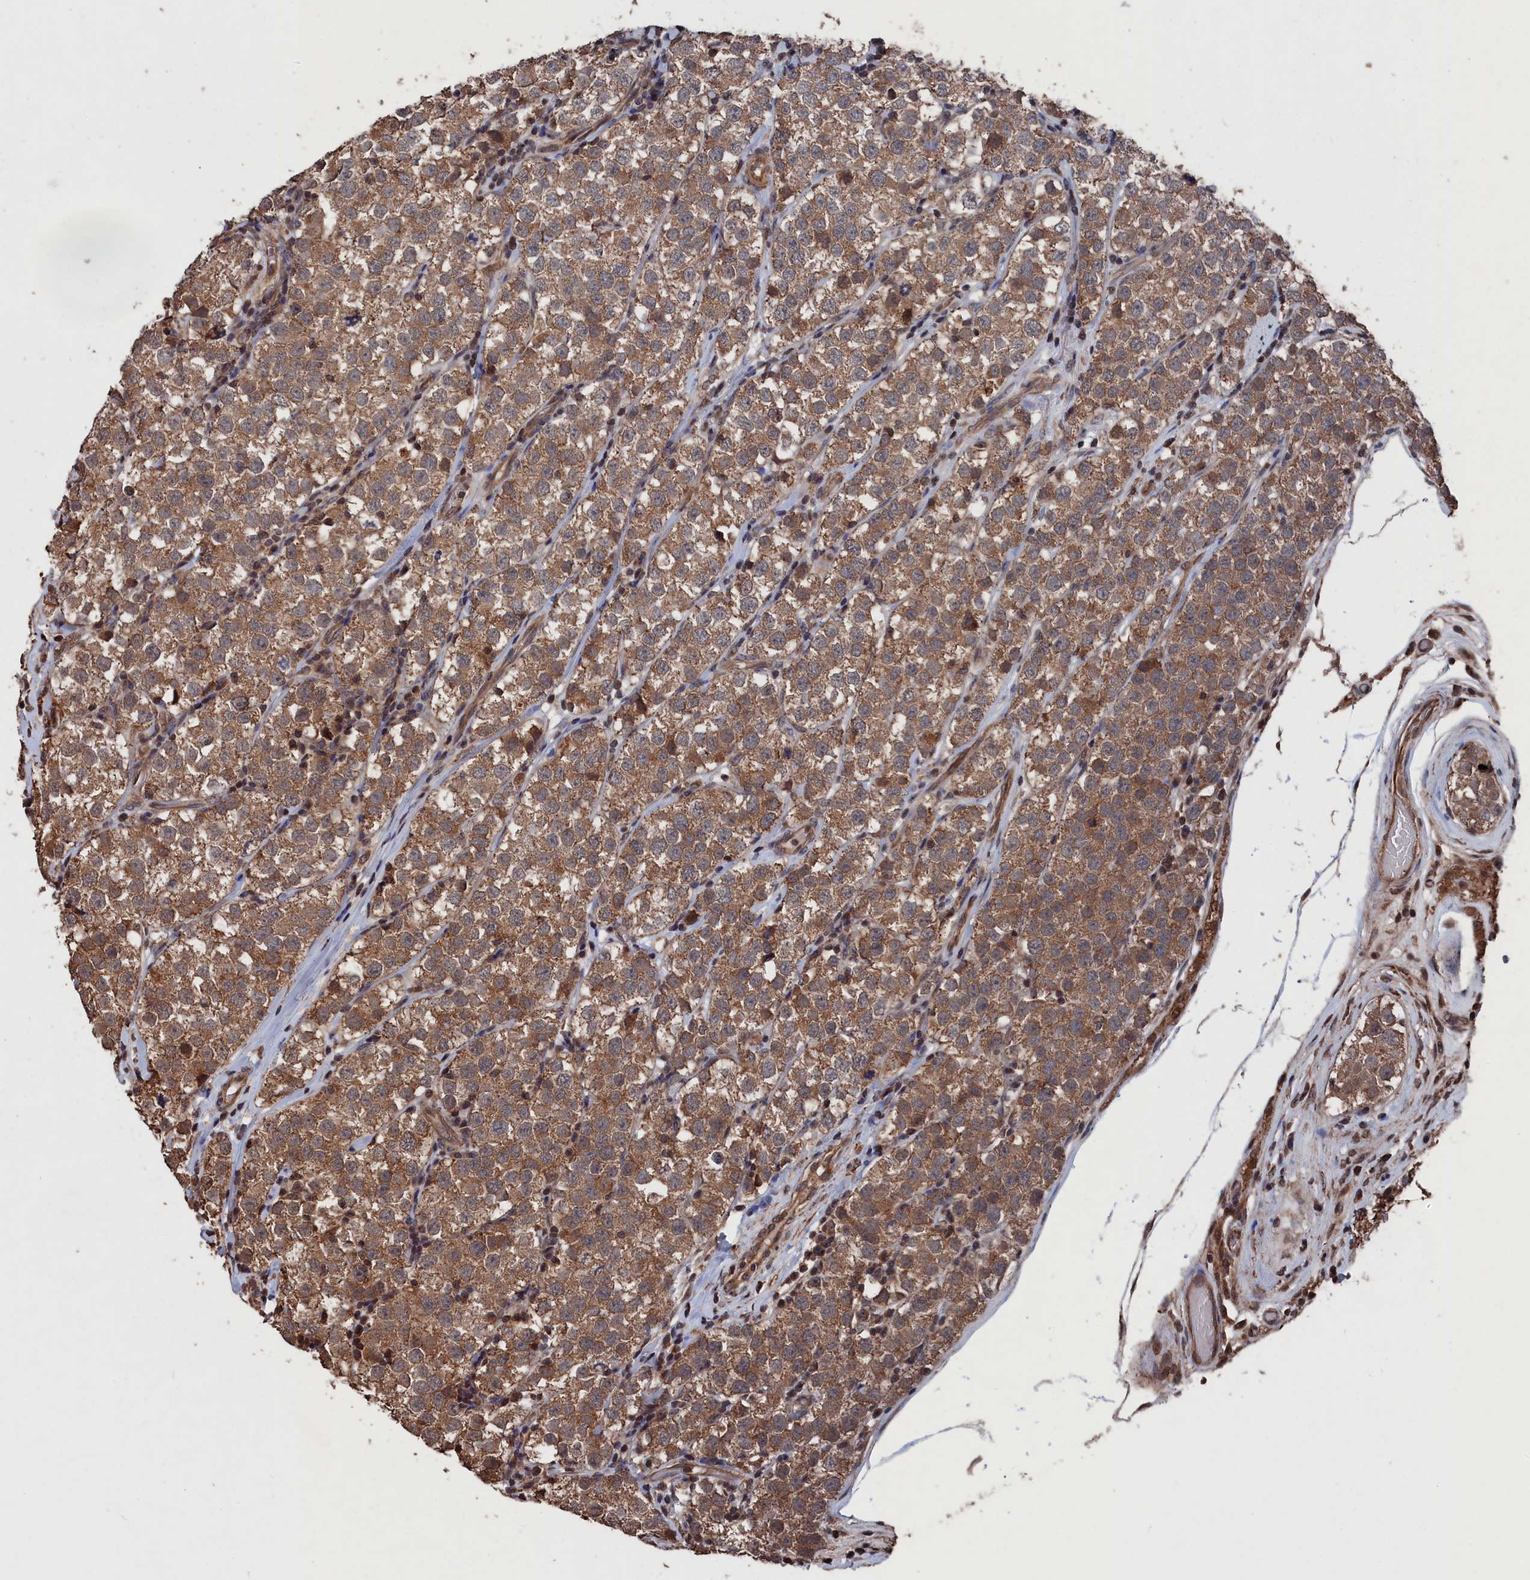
{"staining": {"intensity": "moderate", "quantity": ">75%", "location": "cytoplasmic/membranous"}, "tissue": "testis cancer", "cell_type": "Tumor cells", "image_type": "cancer", "snomed": [{"axis": "morphology", "description": "Seminoma, NOS"}, {"axis": "topography", "description": "Testis"}], "caption": "An immunohistochemistry (IHC) image of tumor tissue is shown. Protein staining in brown labels moderate cytoplasmic/membranous positivity in testis cancer (seminoma) within tumor cells.", "gene": "PDE12", "patient": {"sex": "male", "age": 34}}